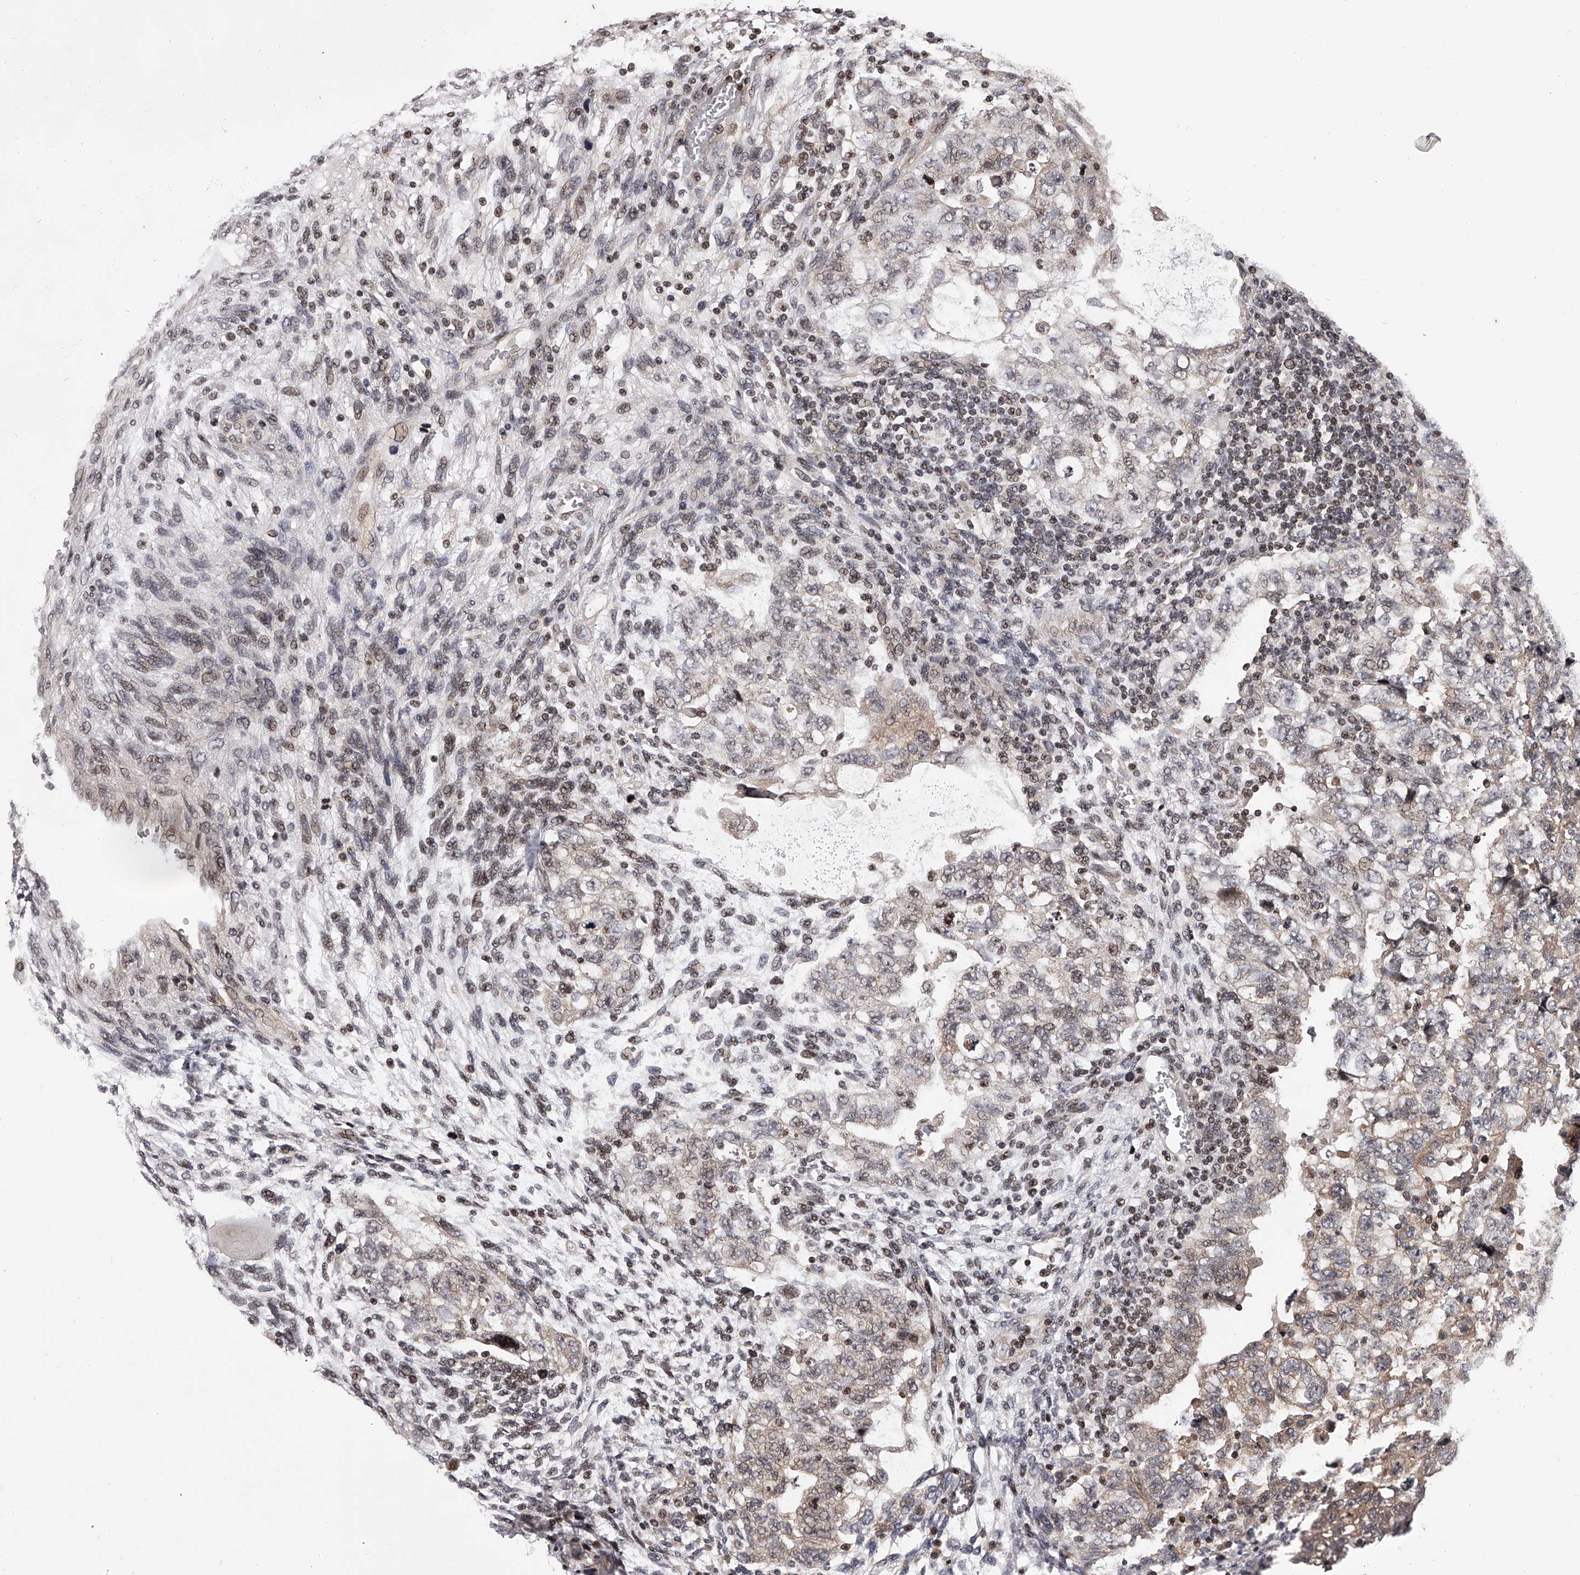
{"staining": {"intensity": "weak", "quantity": "<25%", "location": "cytoplasmic/membranous,nuclear"}, "tissue": "testis cancer", "cell_type": "Tumor cells", "image_type": "cancer", "snomed": [{"axis": "morphology", "description": "Carcinoma, Embryonal, NOS"}, {"axis": "topography", "description": "Testis"}], "caption": "Micrograph shows no protein positivity in tumor cells of testis cancer tissue.", "gene": "PFDN2", "patient": {"sex": "male", "age": 36}}